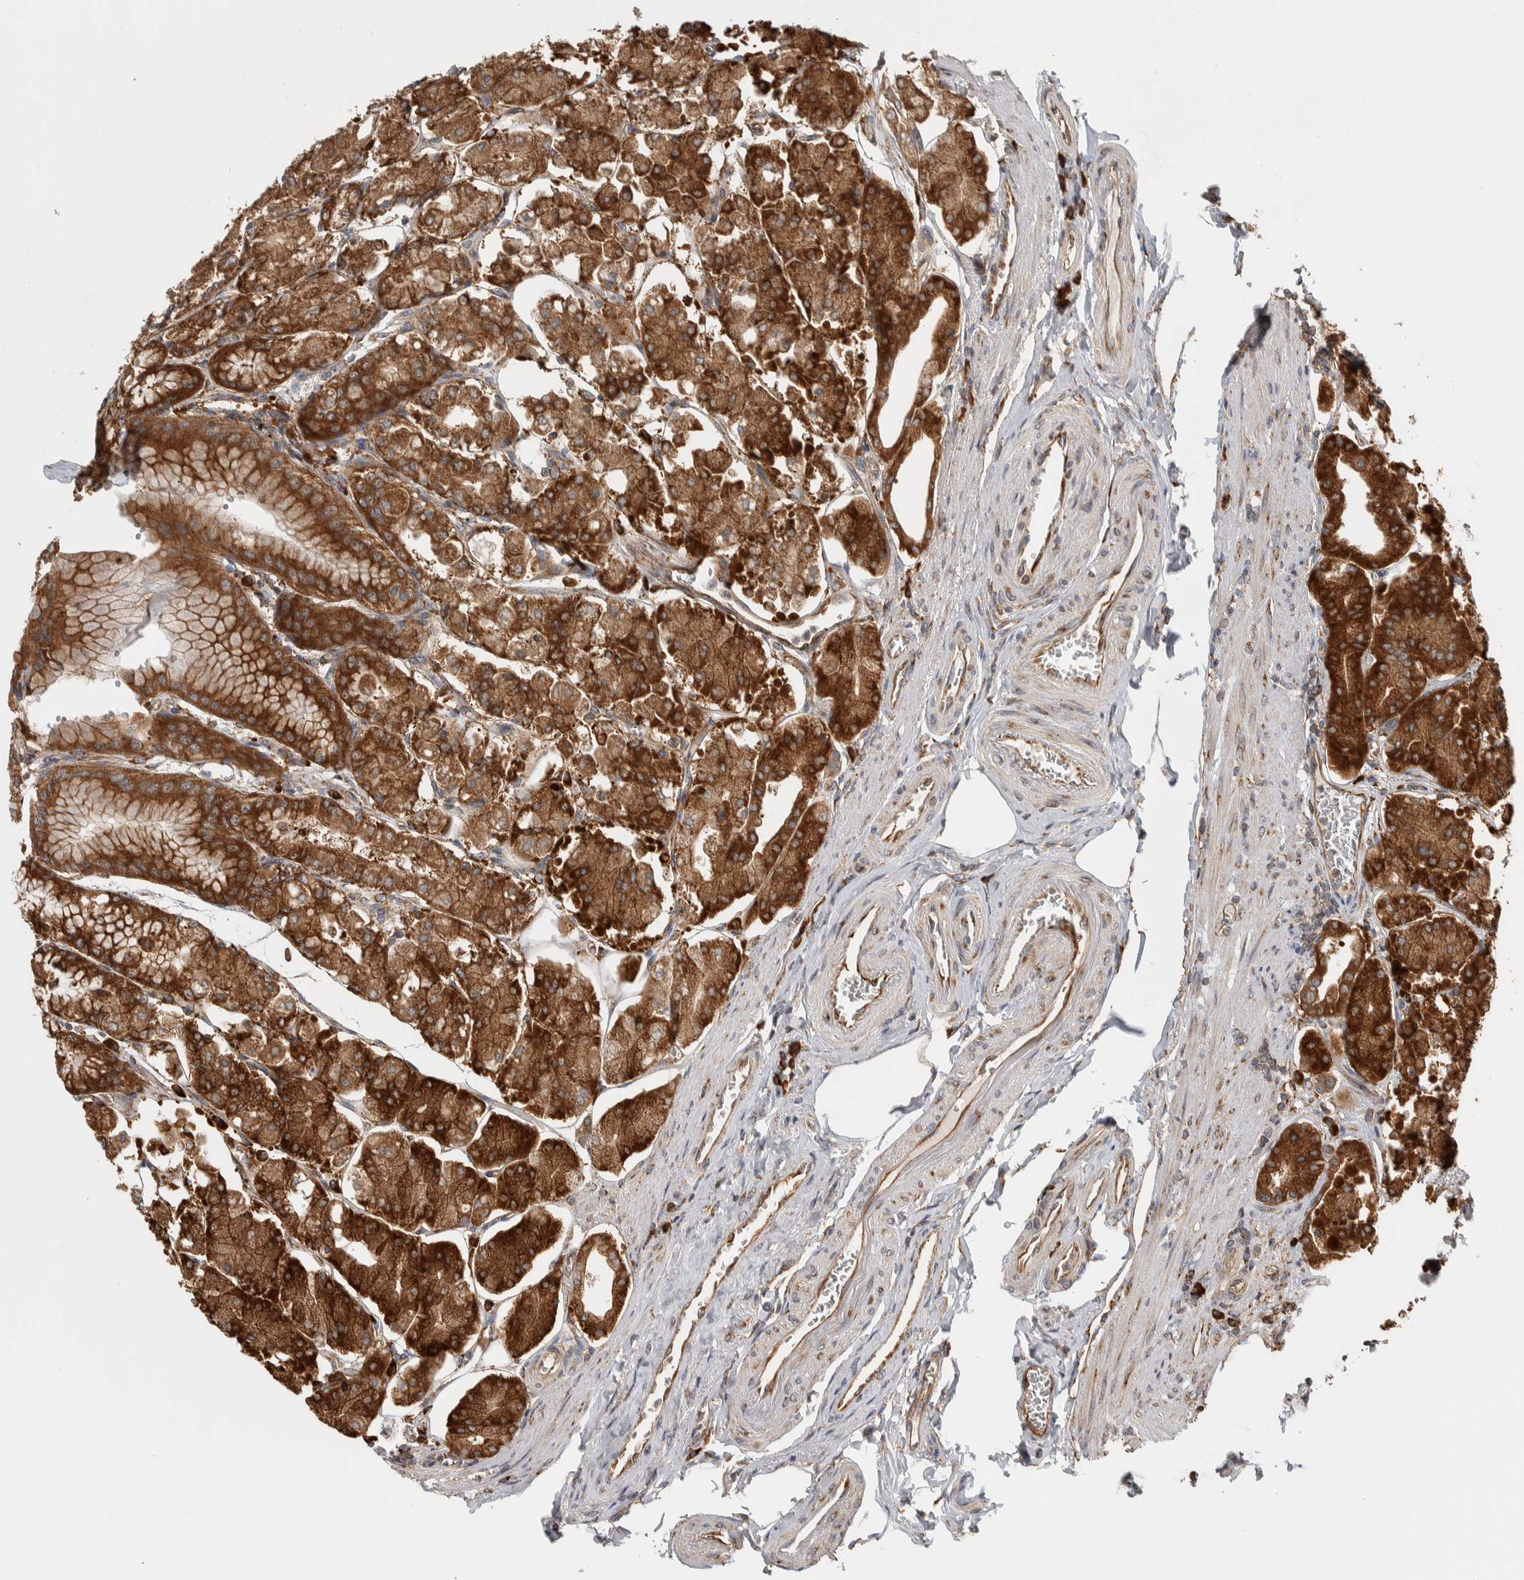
{"staining": {"intensity": "strong", "quantity": ">75%", "location": "cytoplasmic/membranous"}, "tissue": "stomach", "cell_type": "Glandular cells", "image_type": "normal", "snomed": [{"axis": "morphology", "description": "Normal tissue, NOS"}, {"axis": "topography", "description": "Stomach, lower"}], "caption": "Immunohistochemistry photomicrograph of normal stomach: stomach stained using immunohistochemistry (IHC) exhibits high levels of strong protein expression localized specifically in the cytoplasmic/membranous of glandular cells, appearing as a cytoplasmic/membranous brown color.", "gene": "EIF3H", "patient": {"sex": "male", "age": 71}}